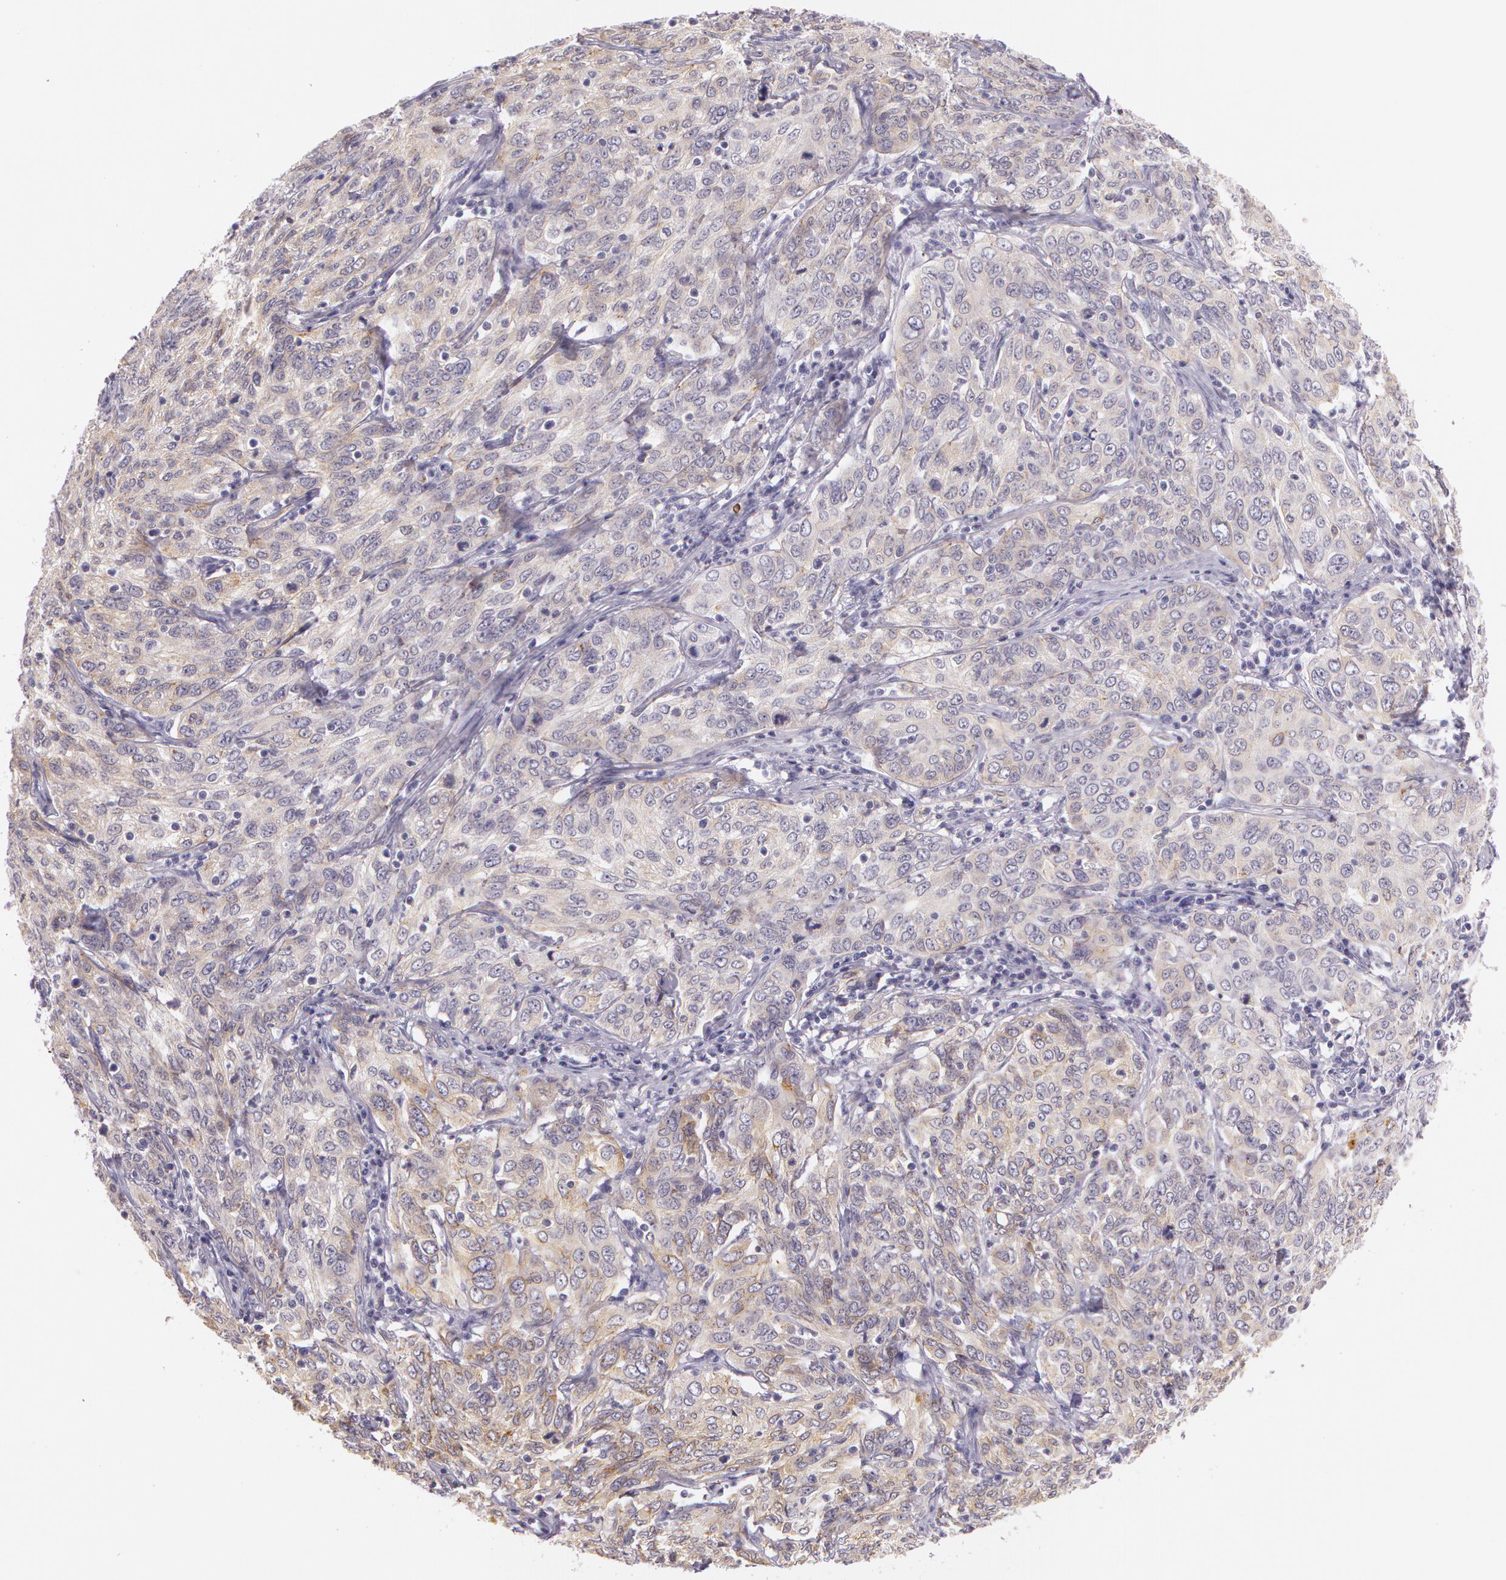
{"staining": {"intensity": "weak", "quantity": ">75%", "location": "cytoplasmic/membranous"}, "tissue": "cervical cancer", "cell_type": "Tumor cells", "image_type": "cancer", "snomed": [{"axis": "morphology", "description": "Squamous cell carcinoma, NOS"}, {"axis": "topography", "description": "Cervix"}], "caption": "Squamous cell carcinoma (cervical) stained for a protein (brown) shows weak cytoplasmic/membranous positive expression in approximately >75% of tumor cells.", "gene": "APP", "patient": {"sex": "female", "age": 38}}